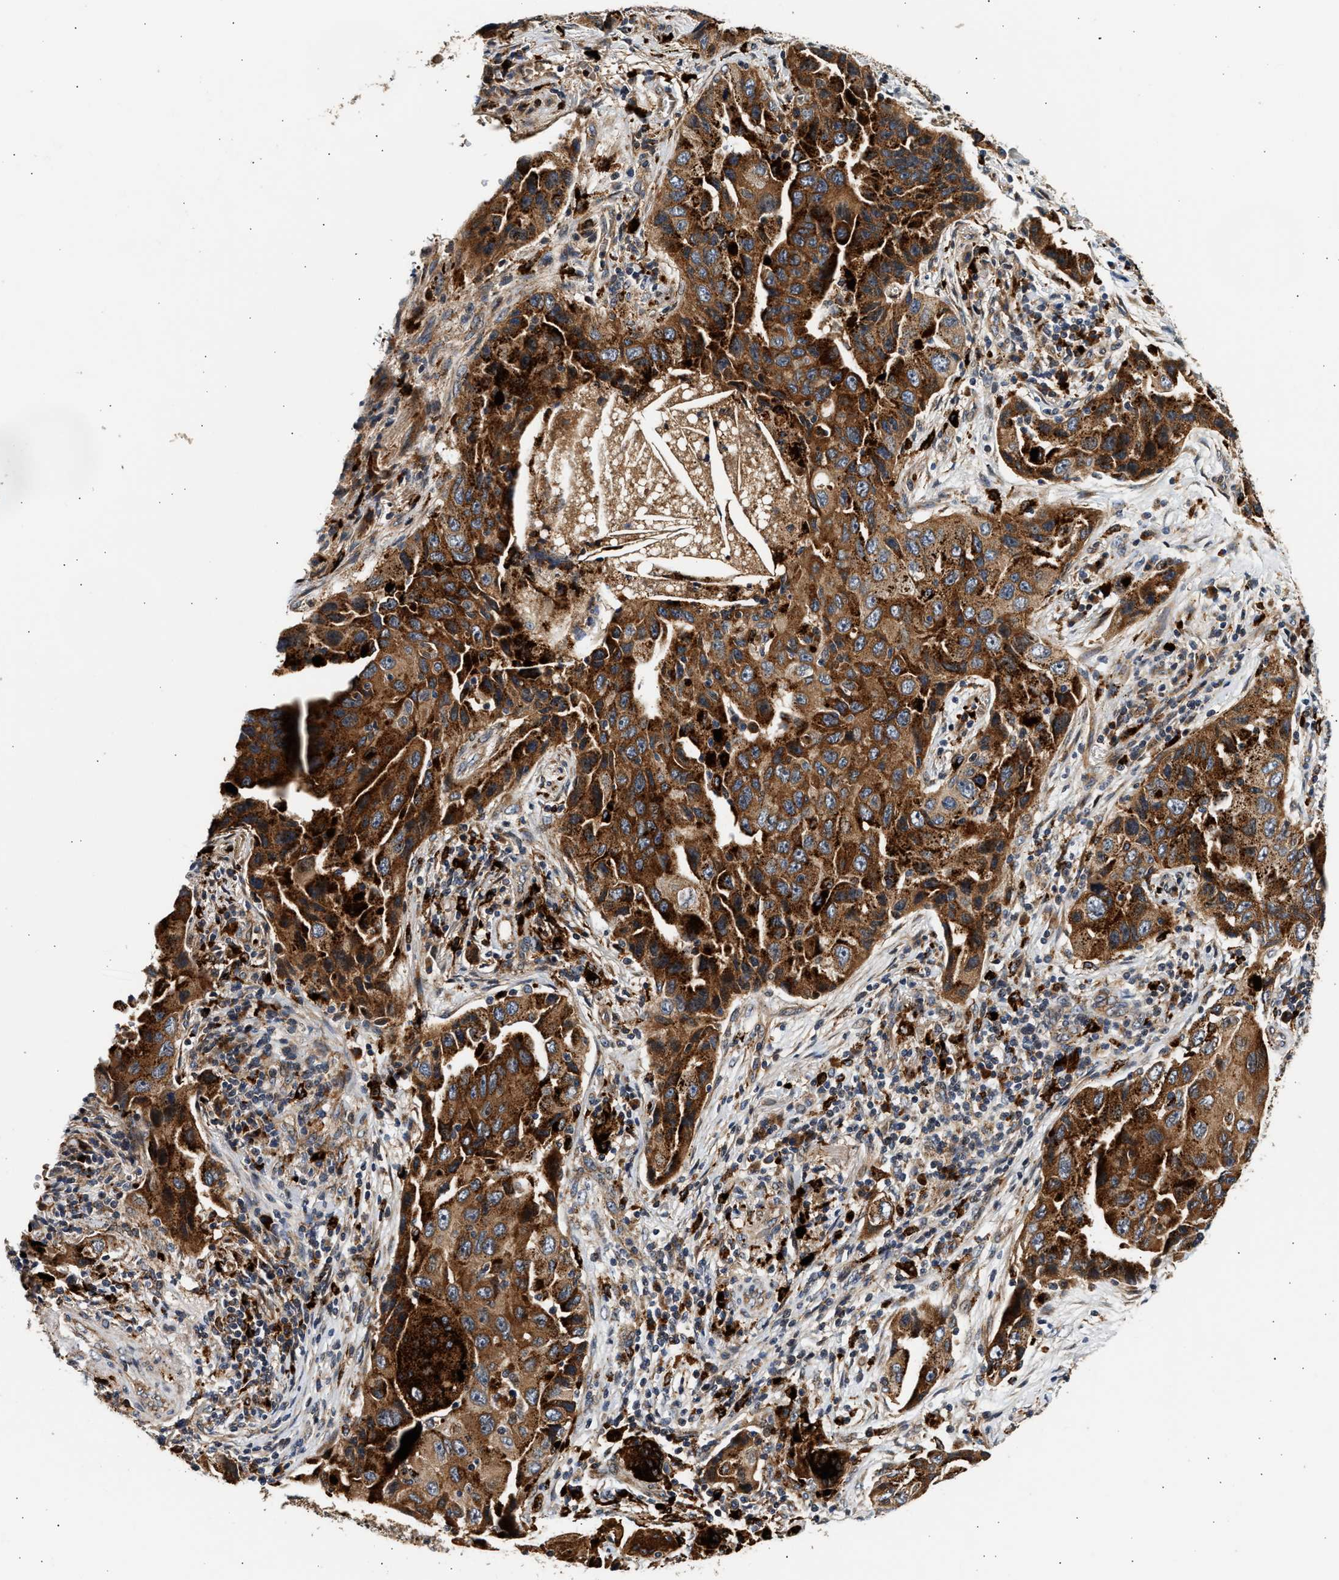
{"staining": {"intensity": "strong", "quantity": ">75%", "location": "cytoplasmic/membranous"}, "tissue": "lung cancer", "cell_type": "Tumor cells", "image_type": "cancer", "snomed": [{"axis": "morphology", "description": "Adenocarcinoma, NOS"}, {"axis": "topography", "description": "Lung"}], "caption": "The micrograph exhibits immunohistochemical staining of lung adenocarcinoma. There is strong cytoplasmic/membranous positivity is appreciated in approximately >75% of tumor cells.", "gene": "PLD3", "patient": {"sex": "female", "age": 65}}